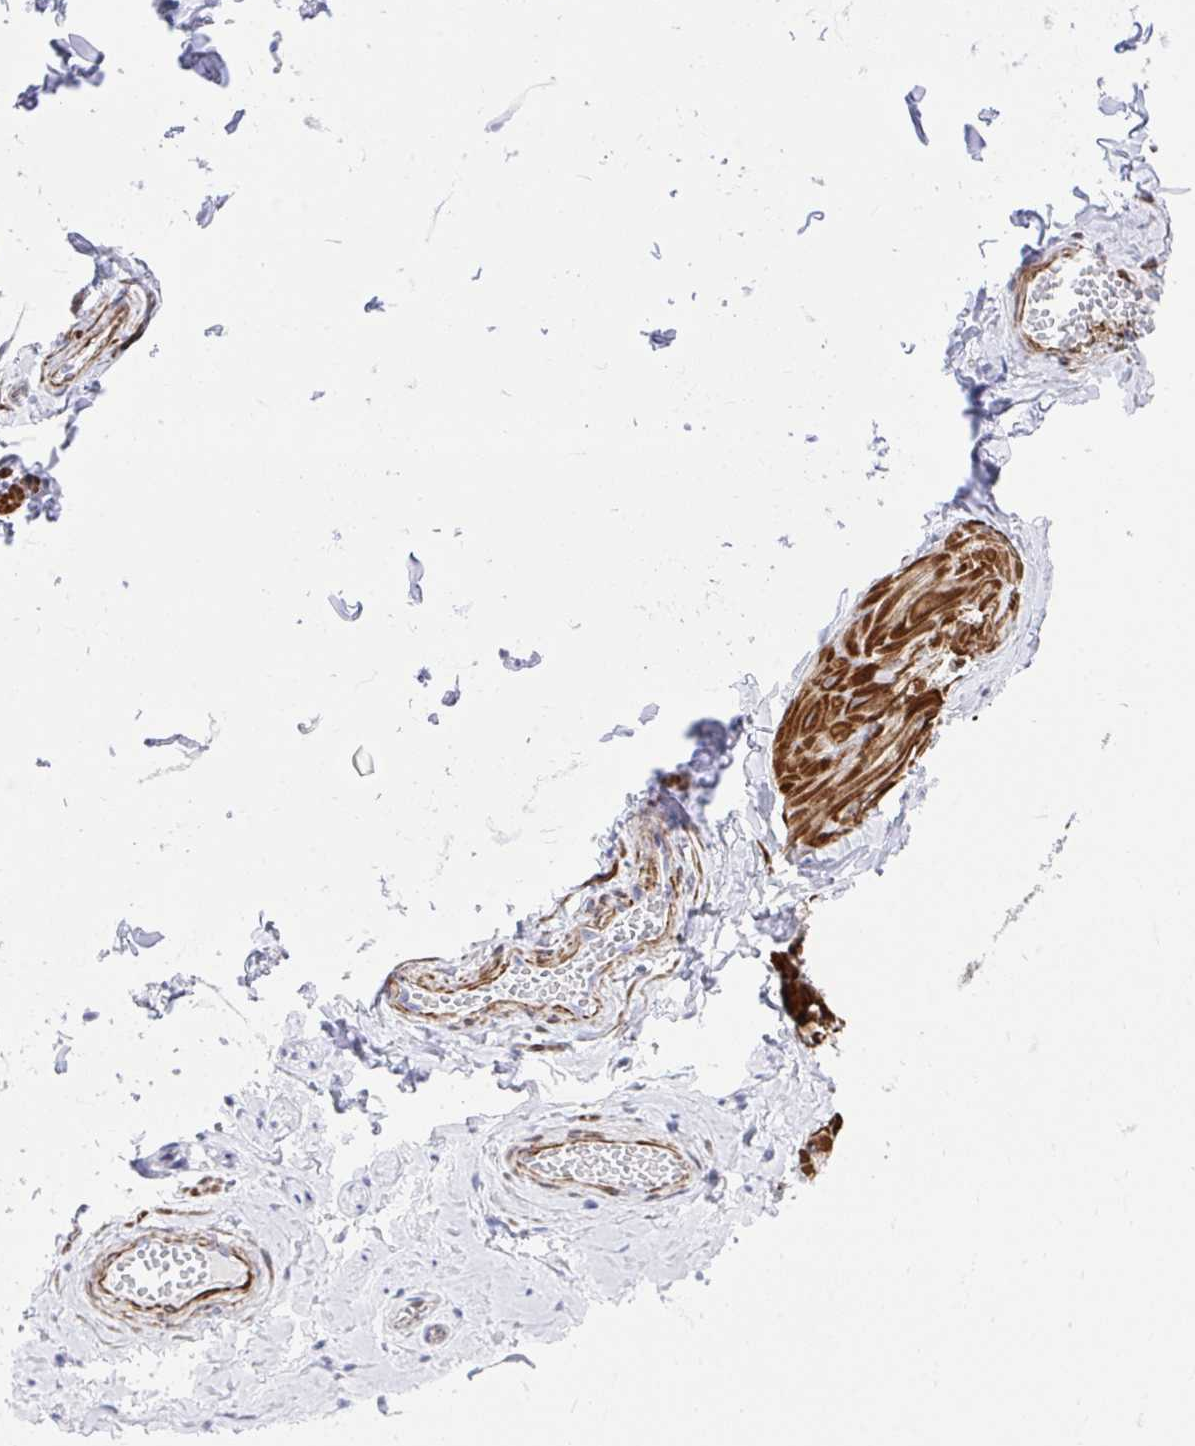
{"staining": {"intensity": "negative", "quantity": "none", "location": "none"}, "tissue": "soft tissue", "cell_type": "Fibroblasts", "image_type": "normal", "snomed": [{"axis": "morphology", "description": "Normal tissue, NOS"}, {"axis": "topography", "description": "Soft tissue"}, {"axis": "topography", "description": "Adipose tissue"}, {"axis": "topography", "description": "Vascular tissue"}, {"axis": "topography", "description": "Peripheral nerve tissue"}], "caption": "A micrograph of soft tissue stained for a protein exhibits no brown staining in fibroblasts.", "gene": "CSTB", "patient": {"sex": "male", "age": 29}}